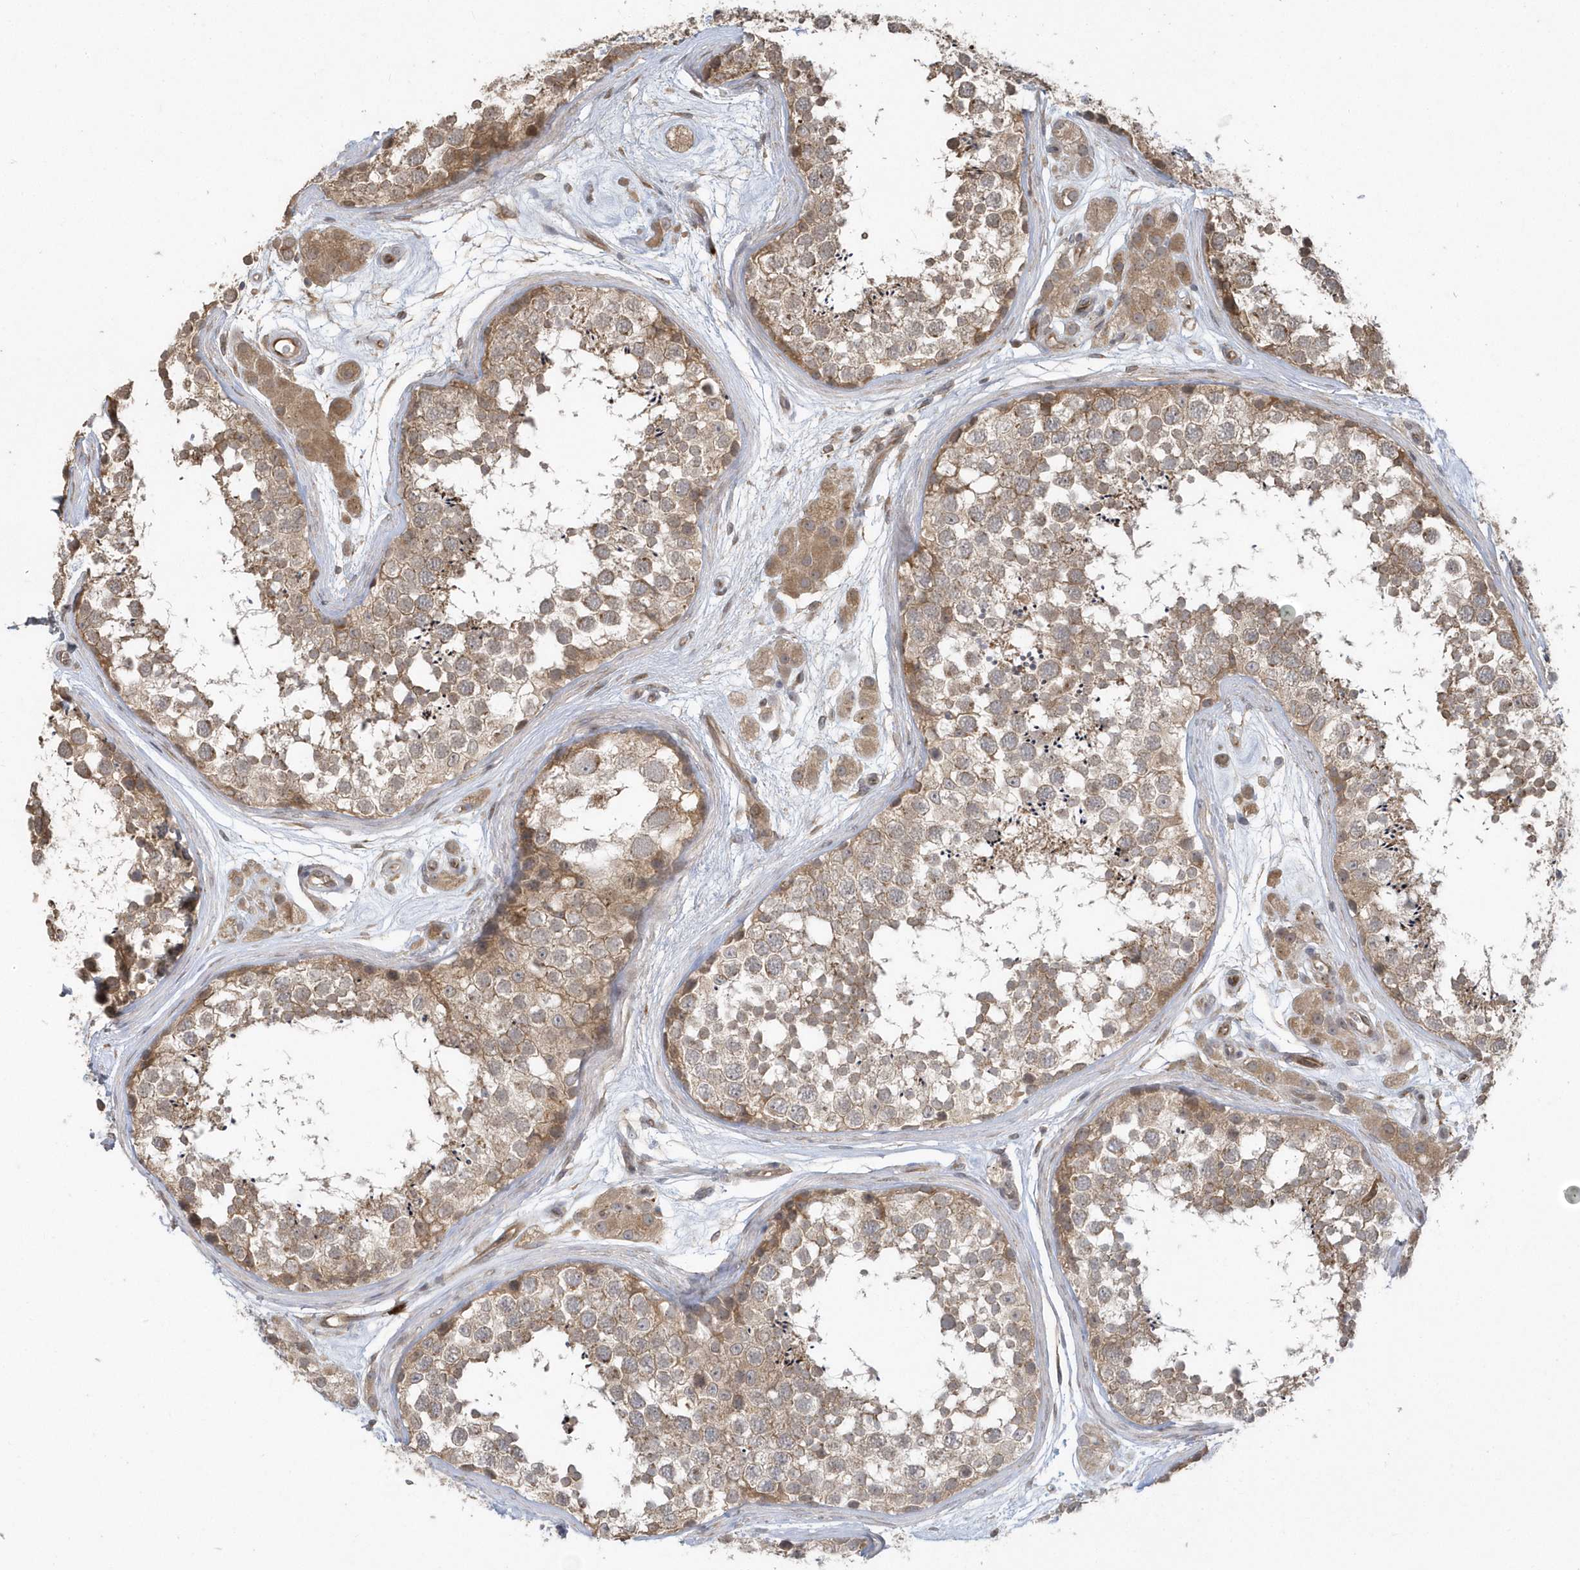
{"staining": {"intensity": "weak", "quantity": ">75%", "location": "cytoplasmic/membranous"}, "tissue": "testis", "cell_type": "Cells in seminiferous ducts", "image_type": "normal", "snomed": [{"axis": "morphology", "description": "Normal tissue, NOS"}, {"axis": "topography", "description": "Testis"}], "caption": "Brown immunohistochemical staining in benign testis reveals weak cytoplasmic/membranous staining in about >75% of cells in seminiferous ducts.", "gene": "HERPUD1", "patient": {"sex": "male", "age": 56}}